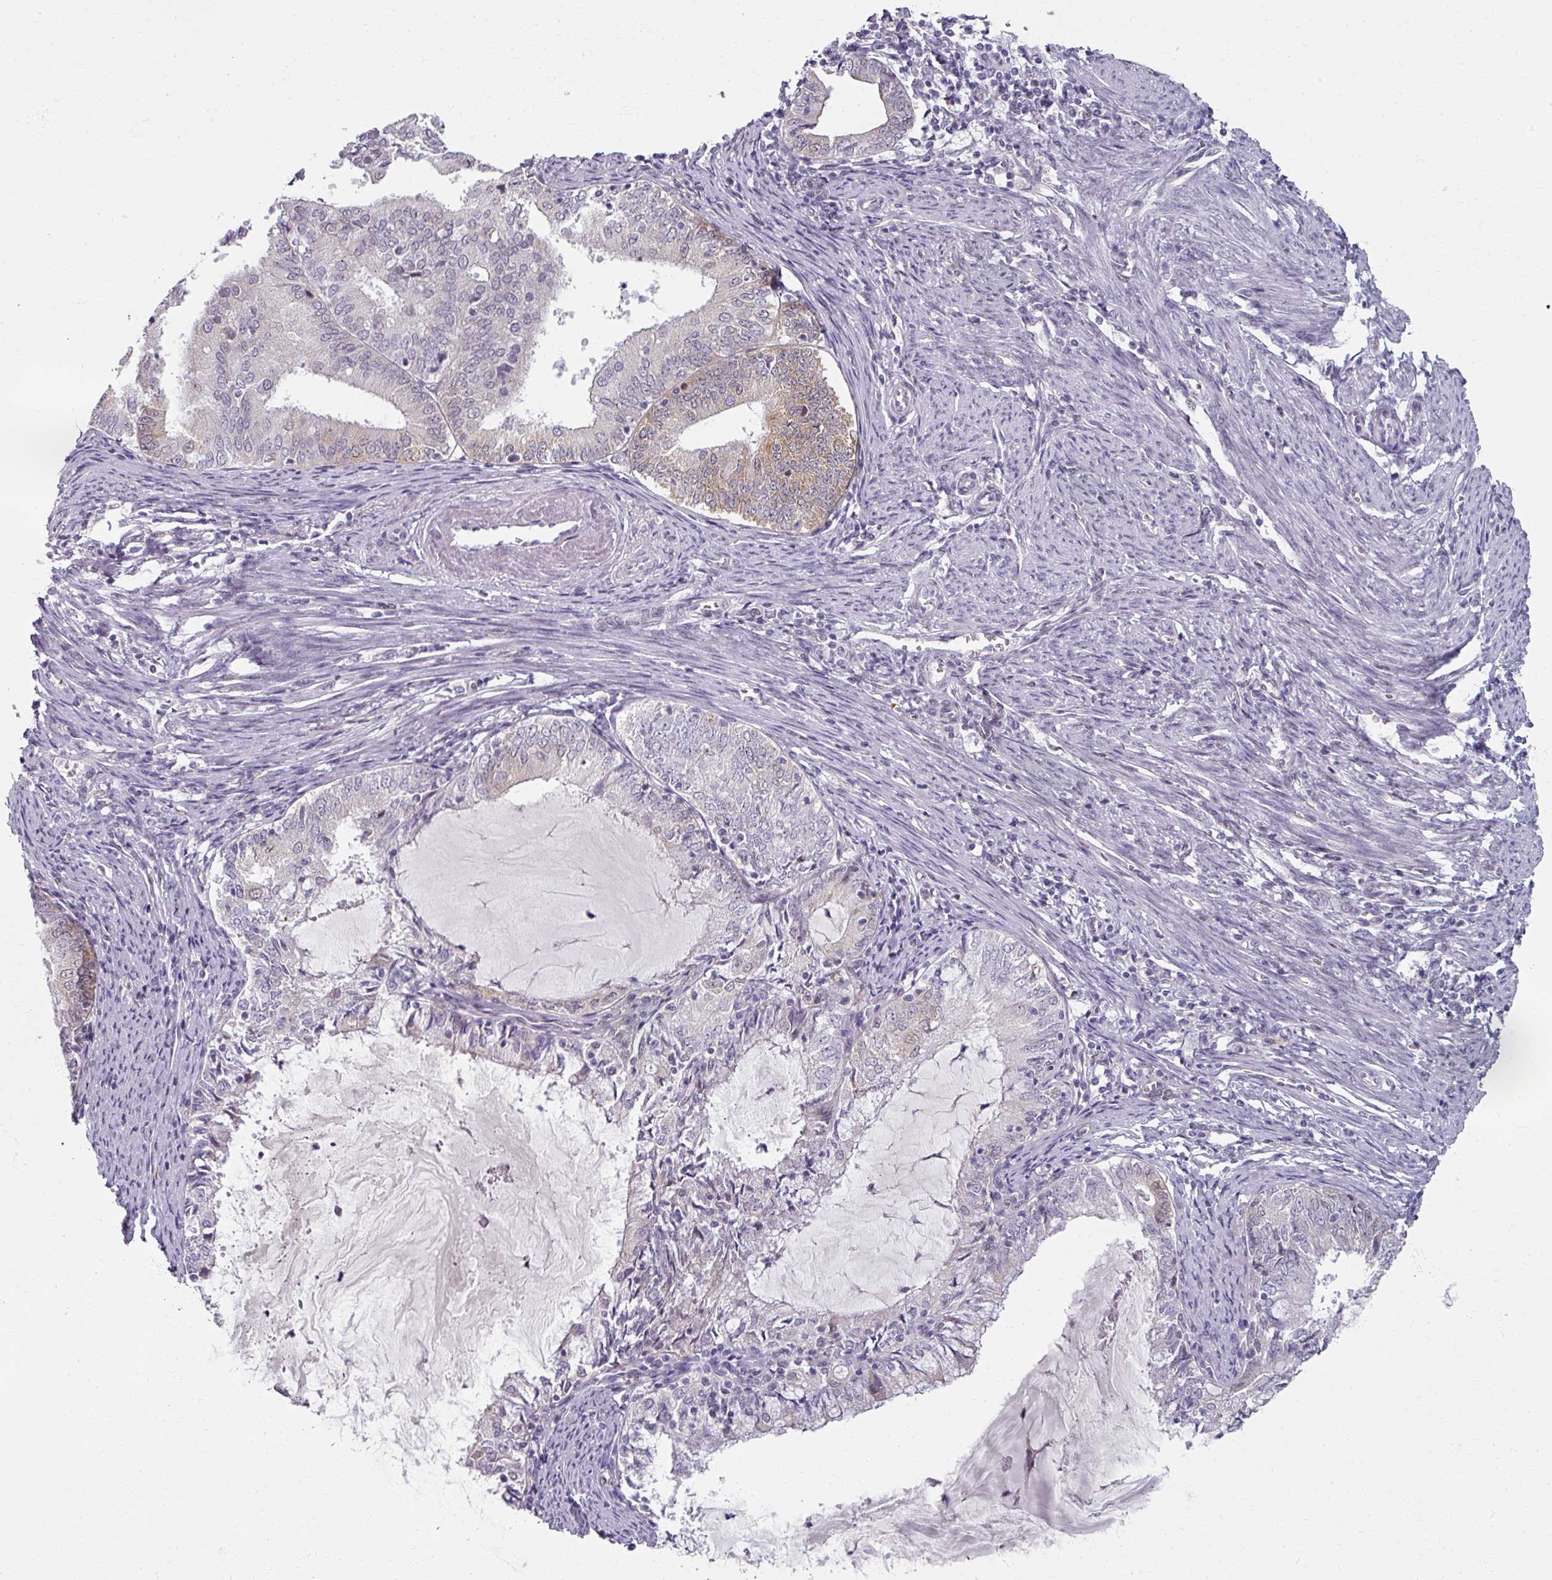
{"staining": {"intensity": "weak", "quantity": "<25%", "location": "cytoplasmic/membranous"}, "tissue": "endometrial cancer", "cell_type": "Tumor cells", "image_type": "cancer", "snomed": [{"axis": "morphology", "description": "Adenocarcinoma, NOS"}, {"axis": "topography", "description": "Endometrium"}], "caption": "The immunohistochemistry image has no significant positivity in tumor cells of endometrial cancer tissue.", "gene": "RIPOR3", "patient": {"sex": "female", "age": 57}}